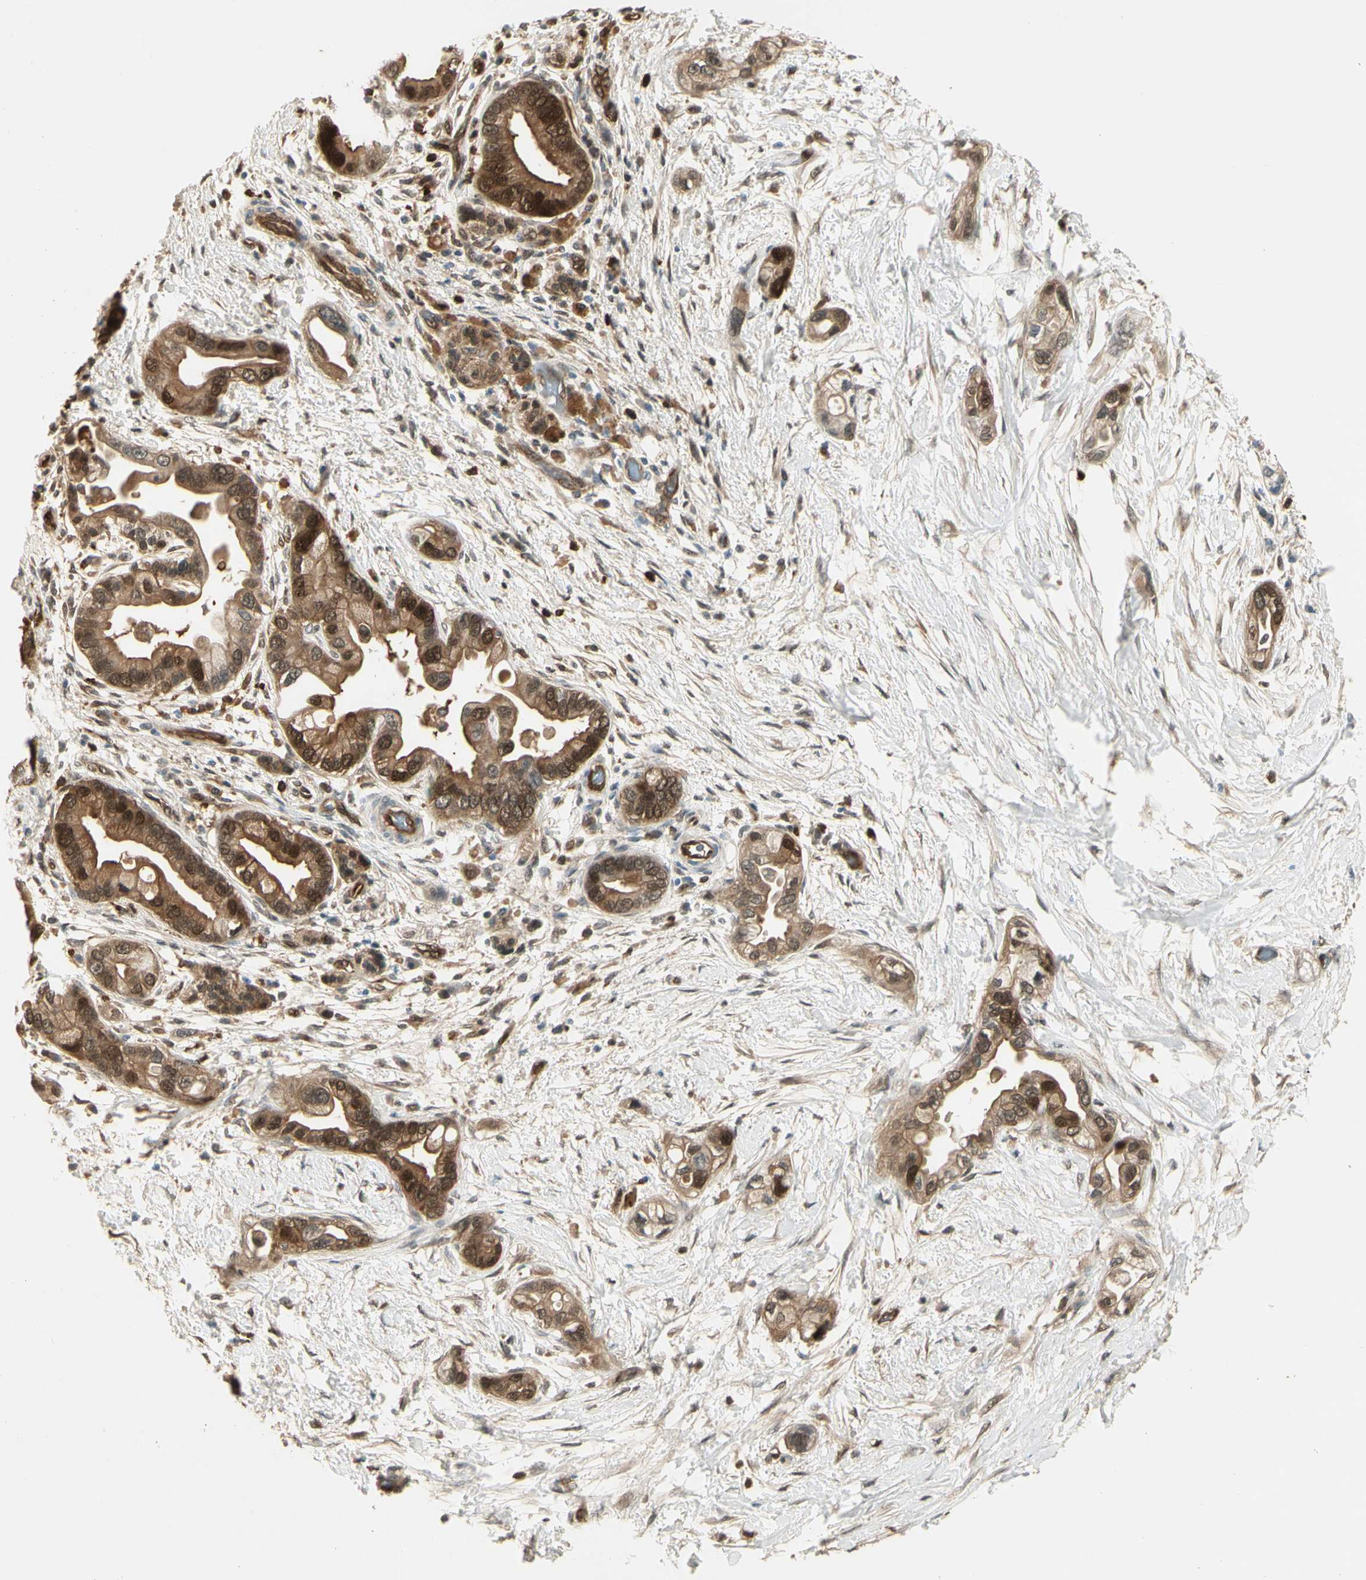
{"staining": {"intensity": "strong", "quantity": ">75%", "location": "cytoplasmic/membranous,nuclear"}, "tissue": "pancreatic cancer", "cell_type": "Tumor cells", "image_type": "cancer", "snomed": [{"axis": "morphology", "description": "Adenocarcinoma, NOS"}, {"axis": "topography", "description": "Pancreas"}], "caption": "Protein analysis of pancreatic cancer tissue displays strong cytoplasmic/membranous and nuclear positivity in about >75% of tumor cells.", "gene": "SERPINB6", "patient": {"sex": "female", "age": 77}}